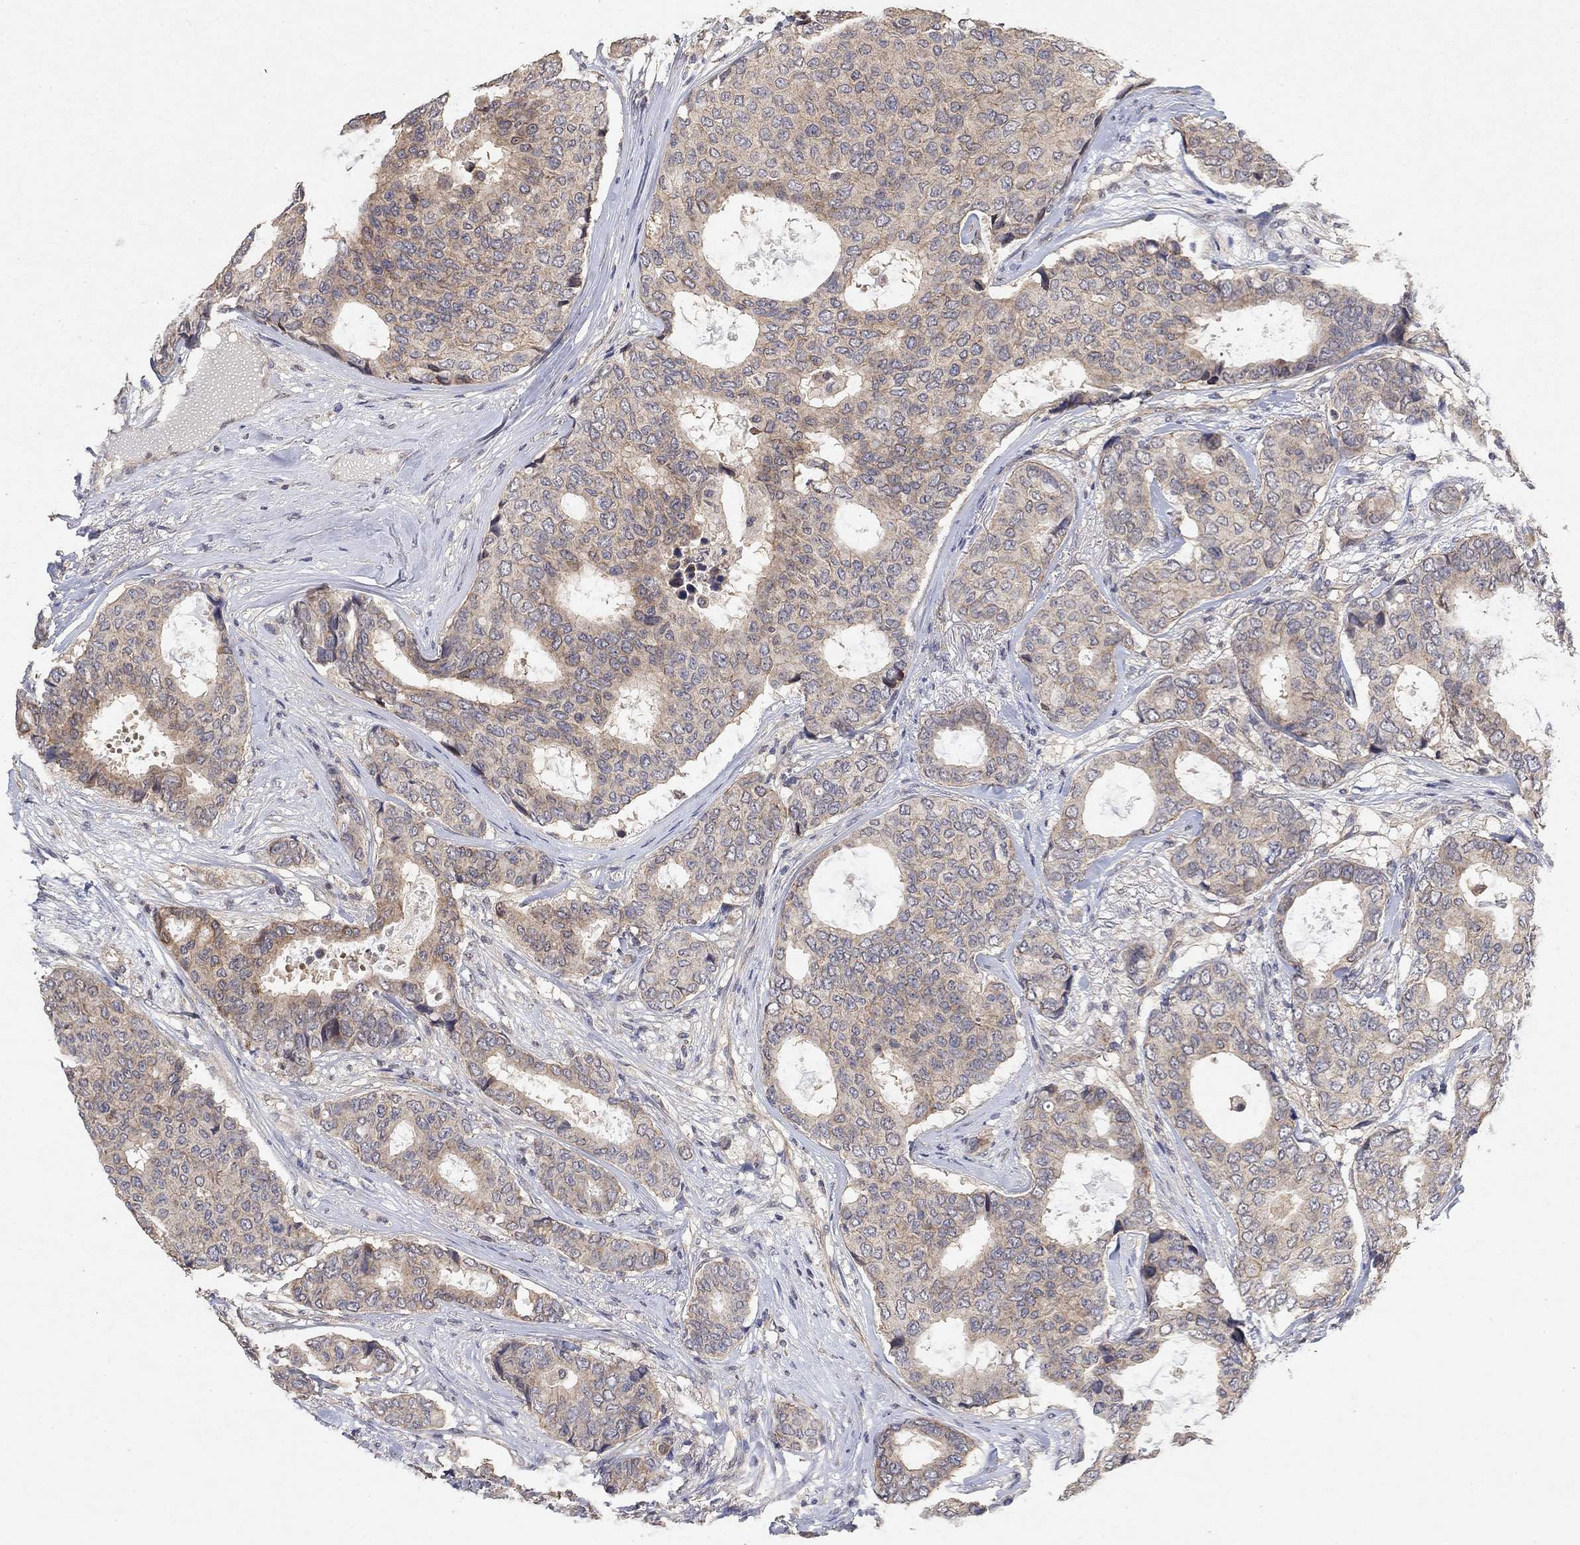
{"staining": {"intensity": "weak", "quantity": "<25%", "location": "cytoplasmic/membranous"}, "tissue": "breast cancer", "cell_type": "Tumor cells", "image_type": "cancer", "snomed": [{"axis": "morphology", "description": "Duct carcinoma"}, {"axis": "topography", "description": "Breast"}], "caption": "Tumor cells show no significant protein positivity in breast cancer (intraductal carcinoma).", "gene": "MCUR1", "patient": {"sex": "female", "age": 75}}